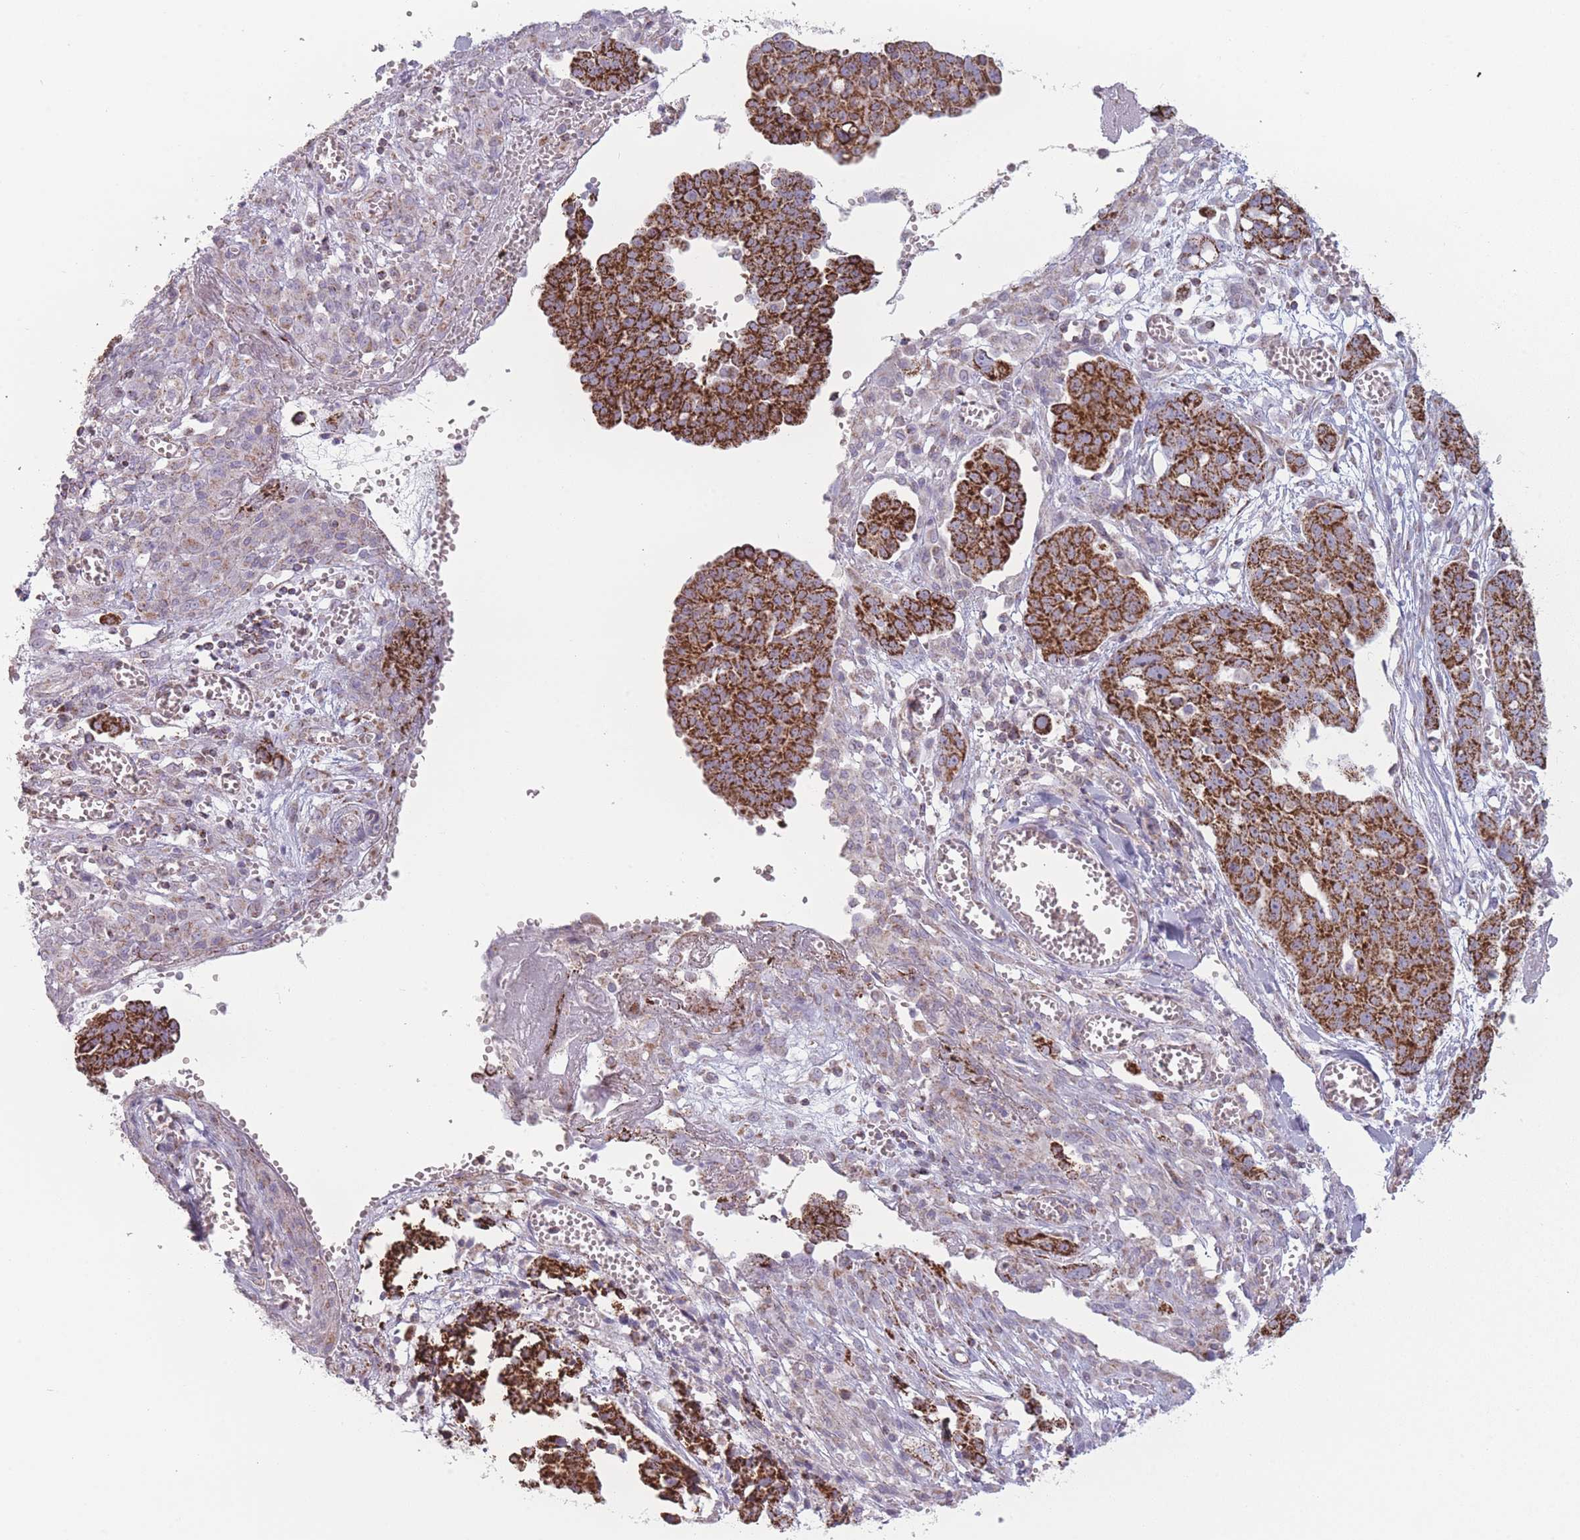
{"staining": {"intensity": "strong", "quantity": ">75%", "location": "cytoplasmic/membranous"}, "tissue": "ovarian cancer", "cell_type": "Tumor cells", "image_type": "cancer", "snomed": [{"axis": "morphology", "description": "Cystadenocarcinoma, serous, NOS"}, {"axis": "topography", "description": "Soft tissue"}, {"axis": "topography", "description": "Ovary"}], "caption": "Human ovarian cancer (serous cystadenocarcinoma) stained for a protein (brown) shows strong cytoplasmic/membranous positive positivity in about >75% of tumor cells.", "gene": "DCHS1", "patient": {"sex": "female", "age": 57}}